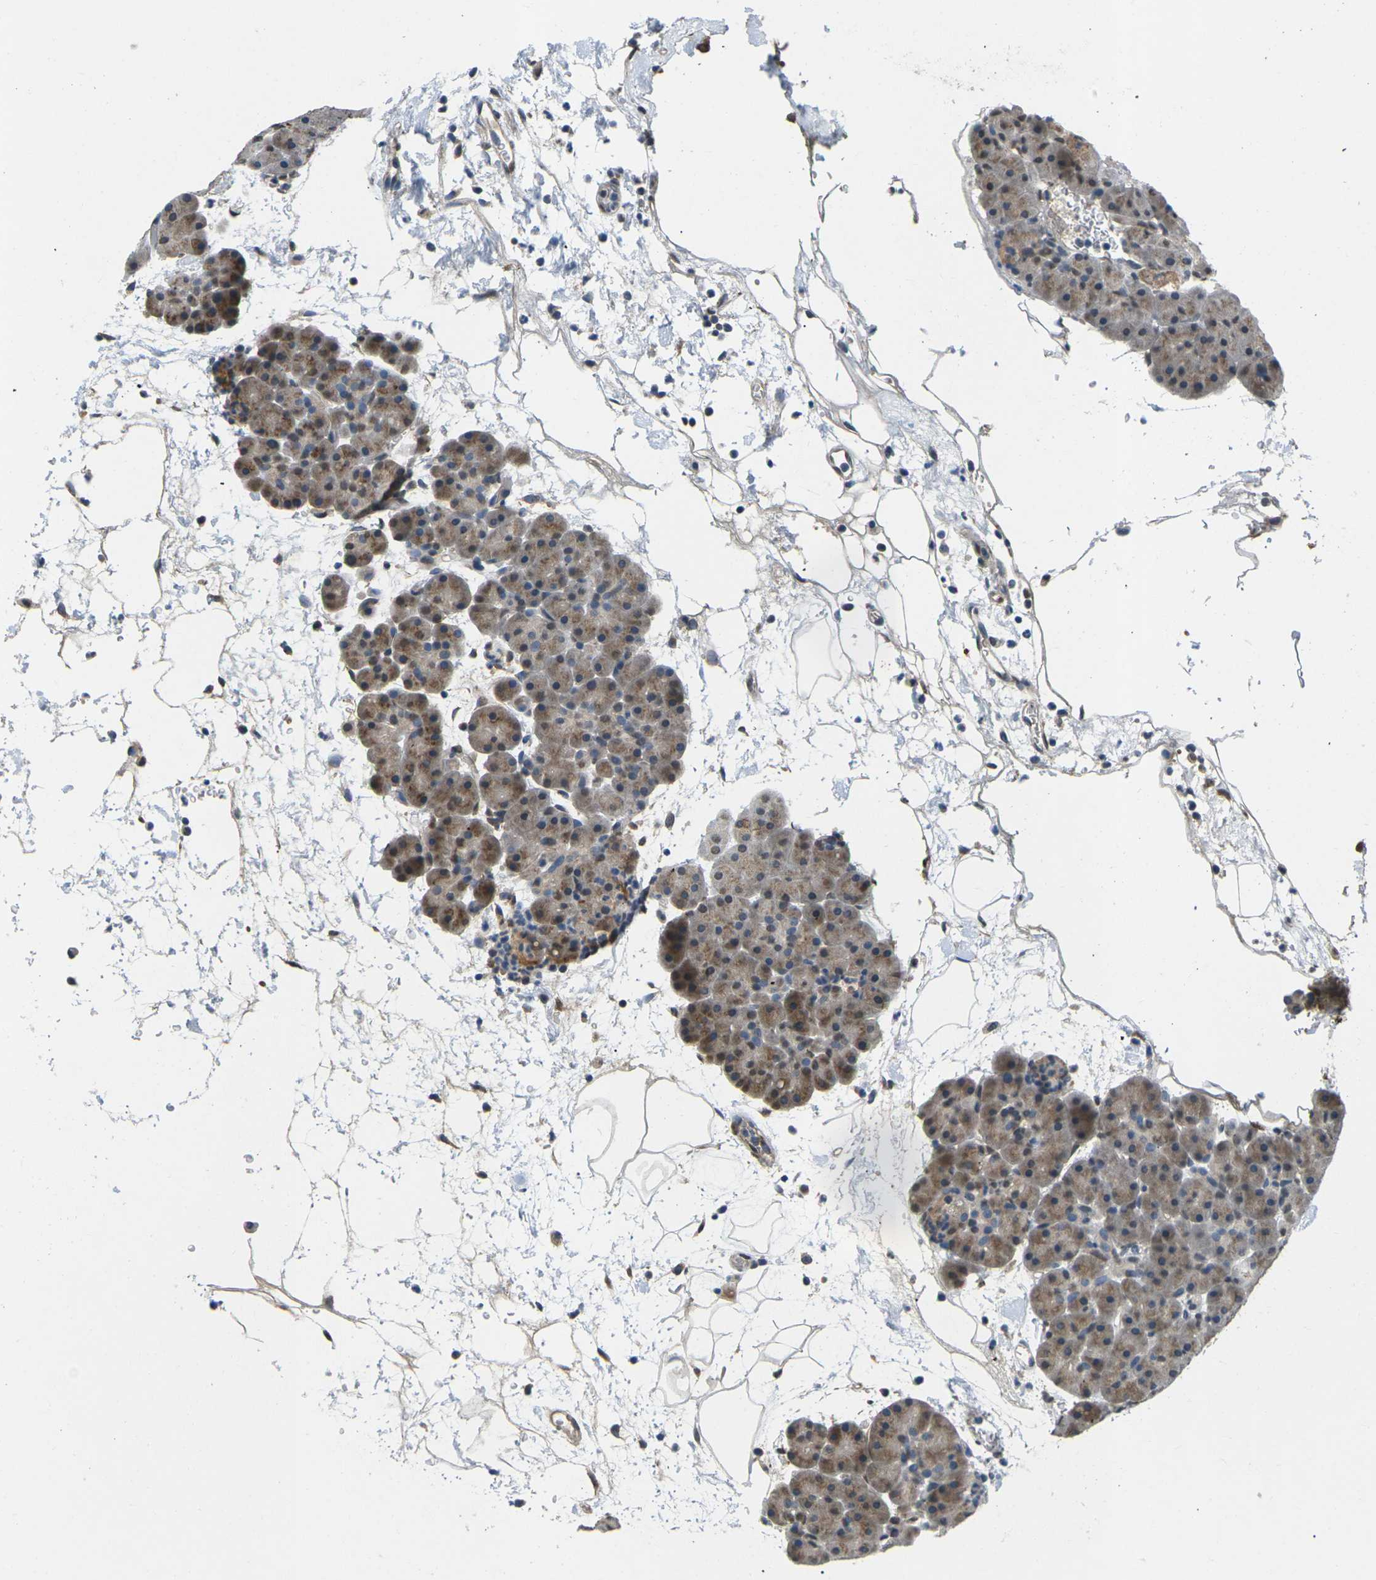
{"staining": {"intensity": "moderate", "quantity": "<25%", "location": "cytoplasmic/membranous"}, "tissue": "pancreas", "cell_type": "Exocrine glandular cells", "image_type": "normal", "snomed": [{"axis": "morphology", "description": "Normal tissue, NOS"}, {"axis": "topography", "description": "Pancreas"}], "caption": "Protein analysis of normal pancreas demonstrates moderate cytoplasmic/membranous expression in about <25% of exocrine glandular cells.", "gene": "ERBB4", "patient": {"sex": "male", "age": 66}}